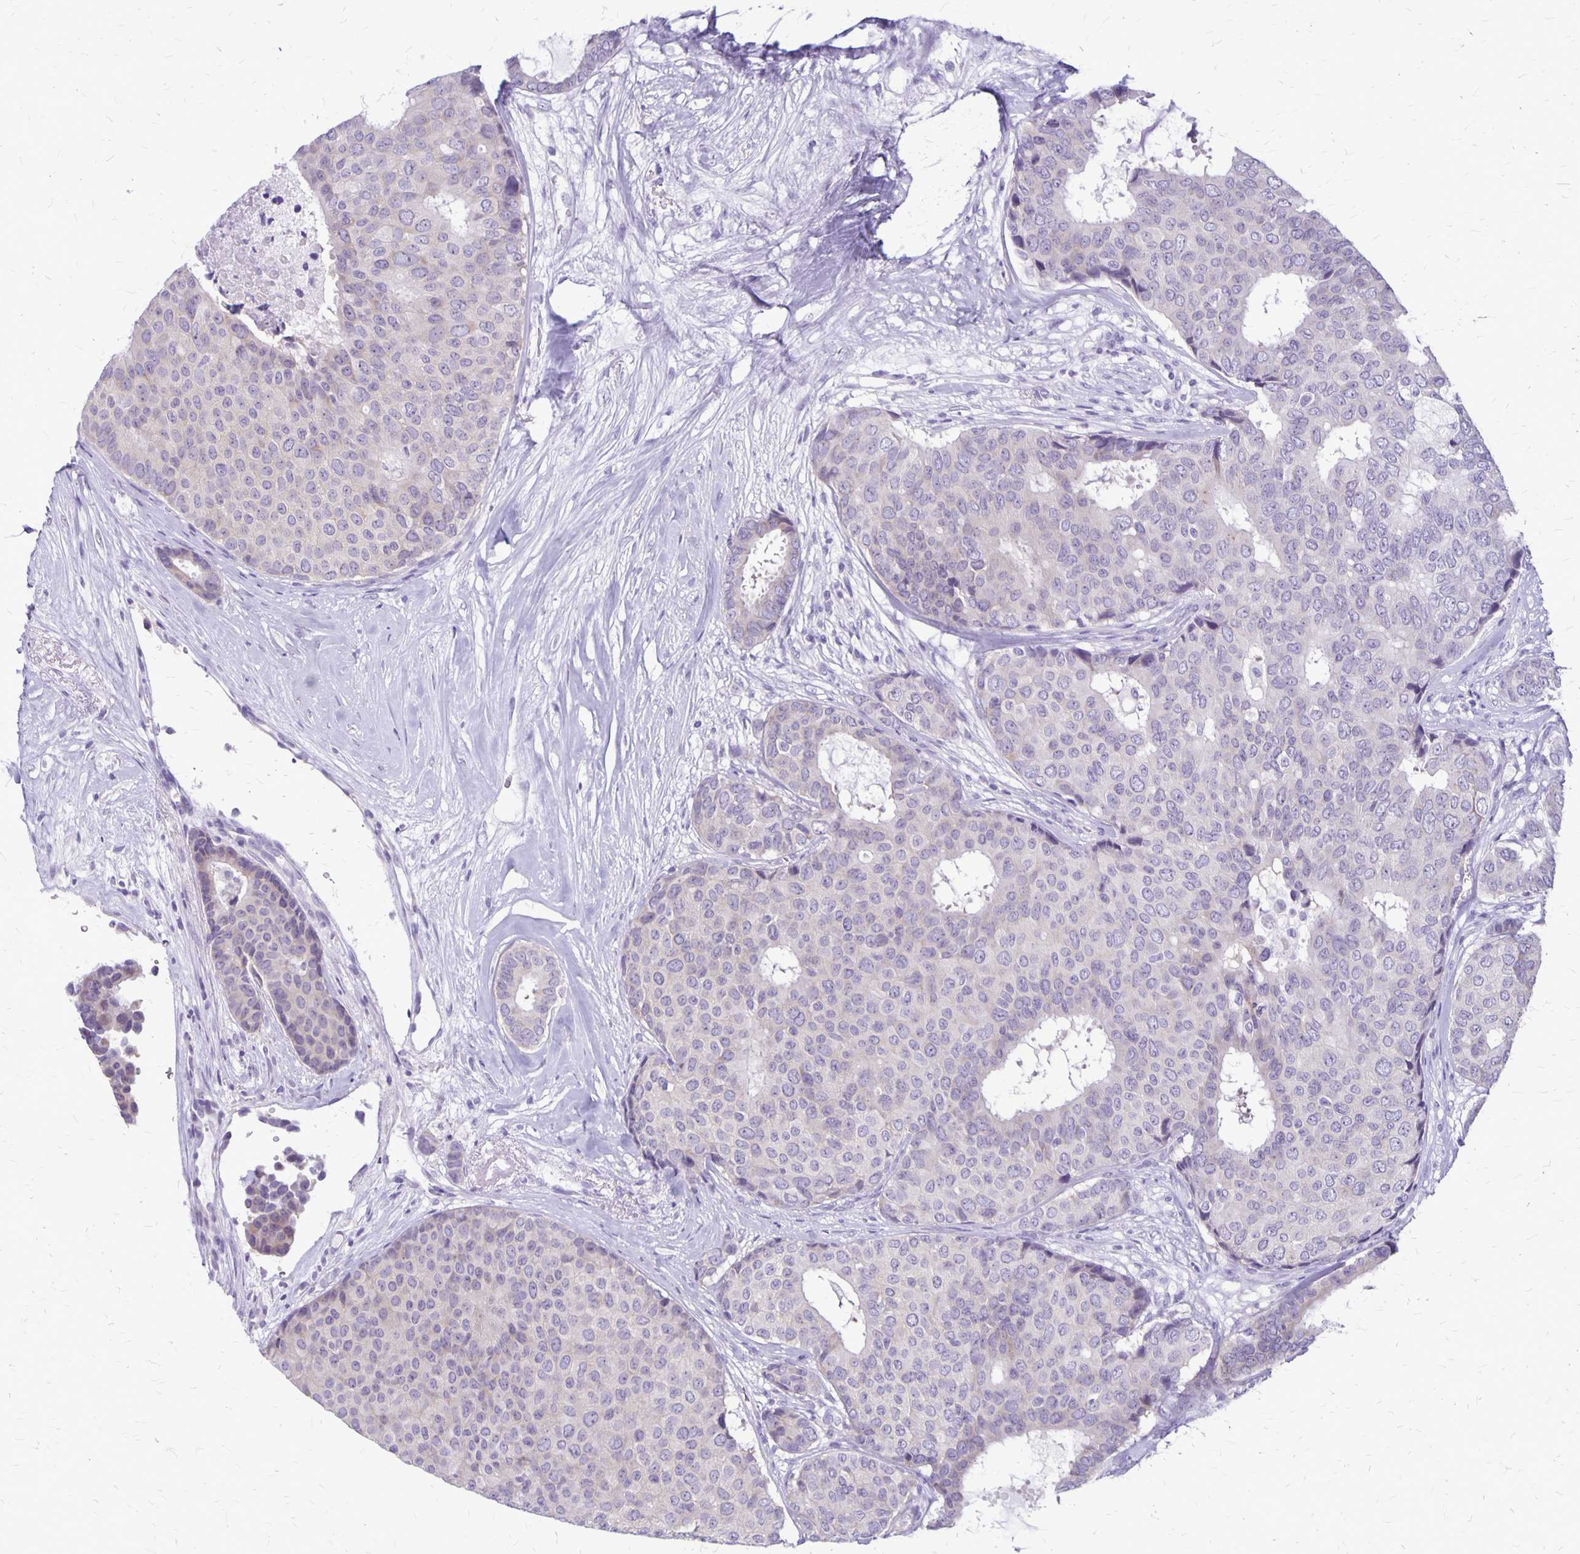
{"staining": {"intensity": "negative", "quantity": "none", "location": "none"}, "tissue": "breast cancer", "cell_type": "Tumor cells", "image_type": "cancer", "snomed": [{"axis": "morphology", "description": "Duct carcinoma"}, {"axis": "topography", "description": "Breast"}], "caption": "Protein analysis of breast cancer (invasive ductal carcinoma) reveals no significant expression in tumor cells.", "gene": "PLXNB3", "patient": {"sex": "female", "age": 75}}